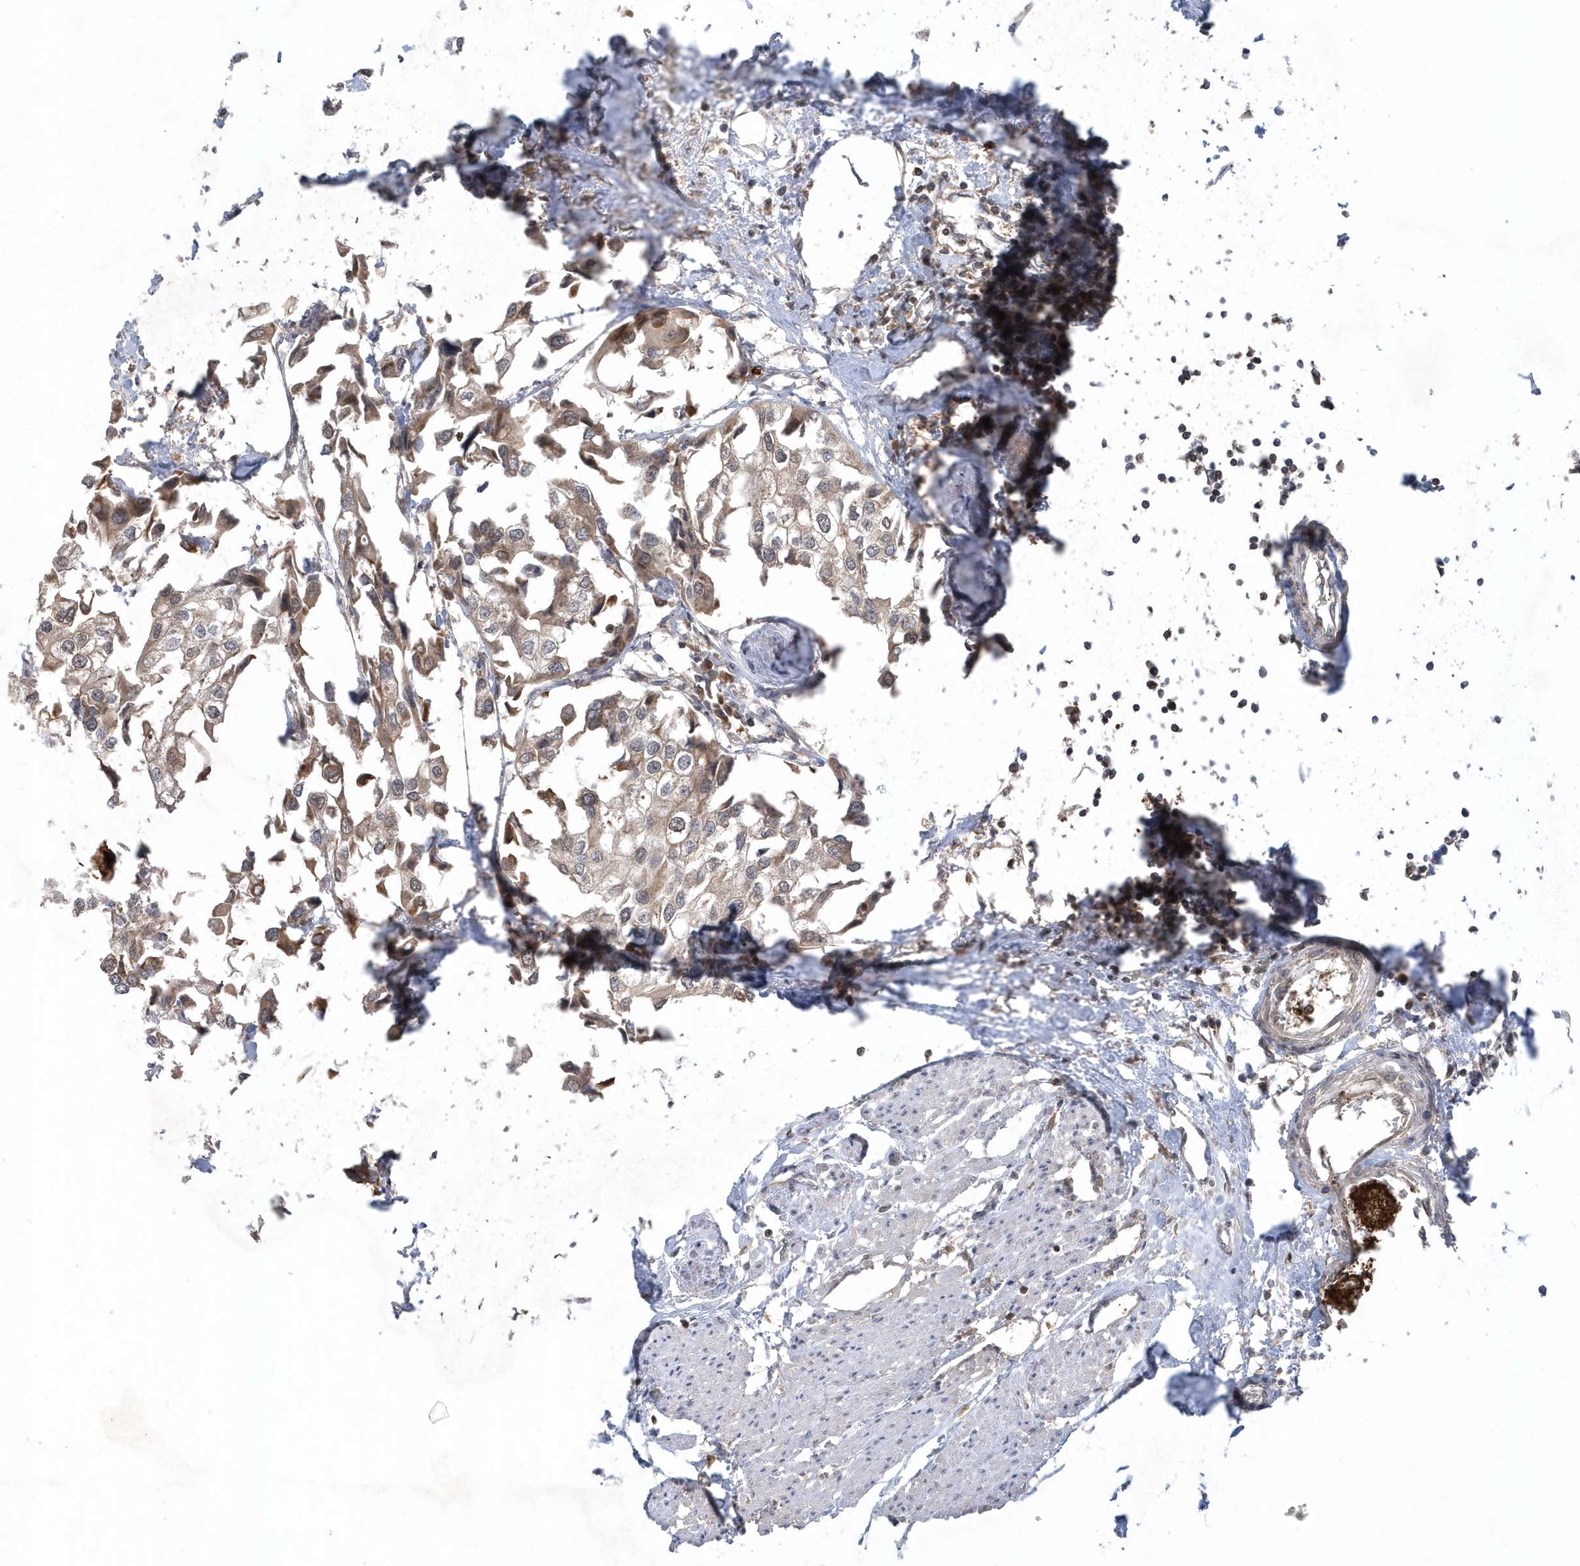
{"staining": {"intensity": "weak", "quantity": "25%-75%", "location": "cytoplasmic/membranous"}, "tissue": "urothelial cancer", "cell_type": "Tumor cells", "image_type": "cancer", "snomed": [{"axis": "morphology", "description": "Urothelial carcinoma, High grade"}, {"axis": "topography", "description": "Urinary bladder"}], "caption": "Approximately 25%-75% of tumor cells in human high-grade urothelial carcinoma reveal weak cytoplasmic/membranous protein staining as visualized by brown immunohistochemical staining.", "gene": "ACYP1", "patient": {"sex": "male", "age": 64}}